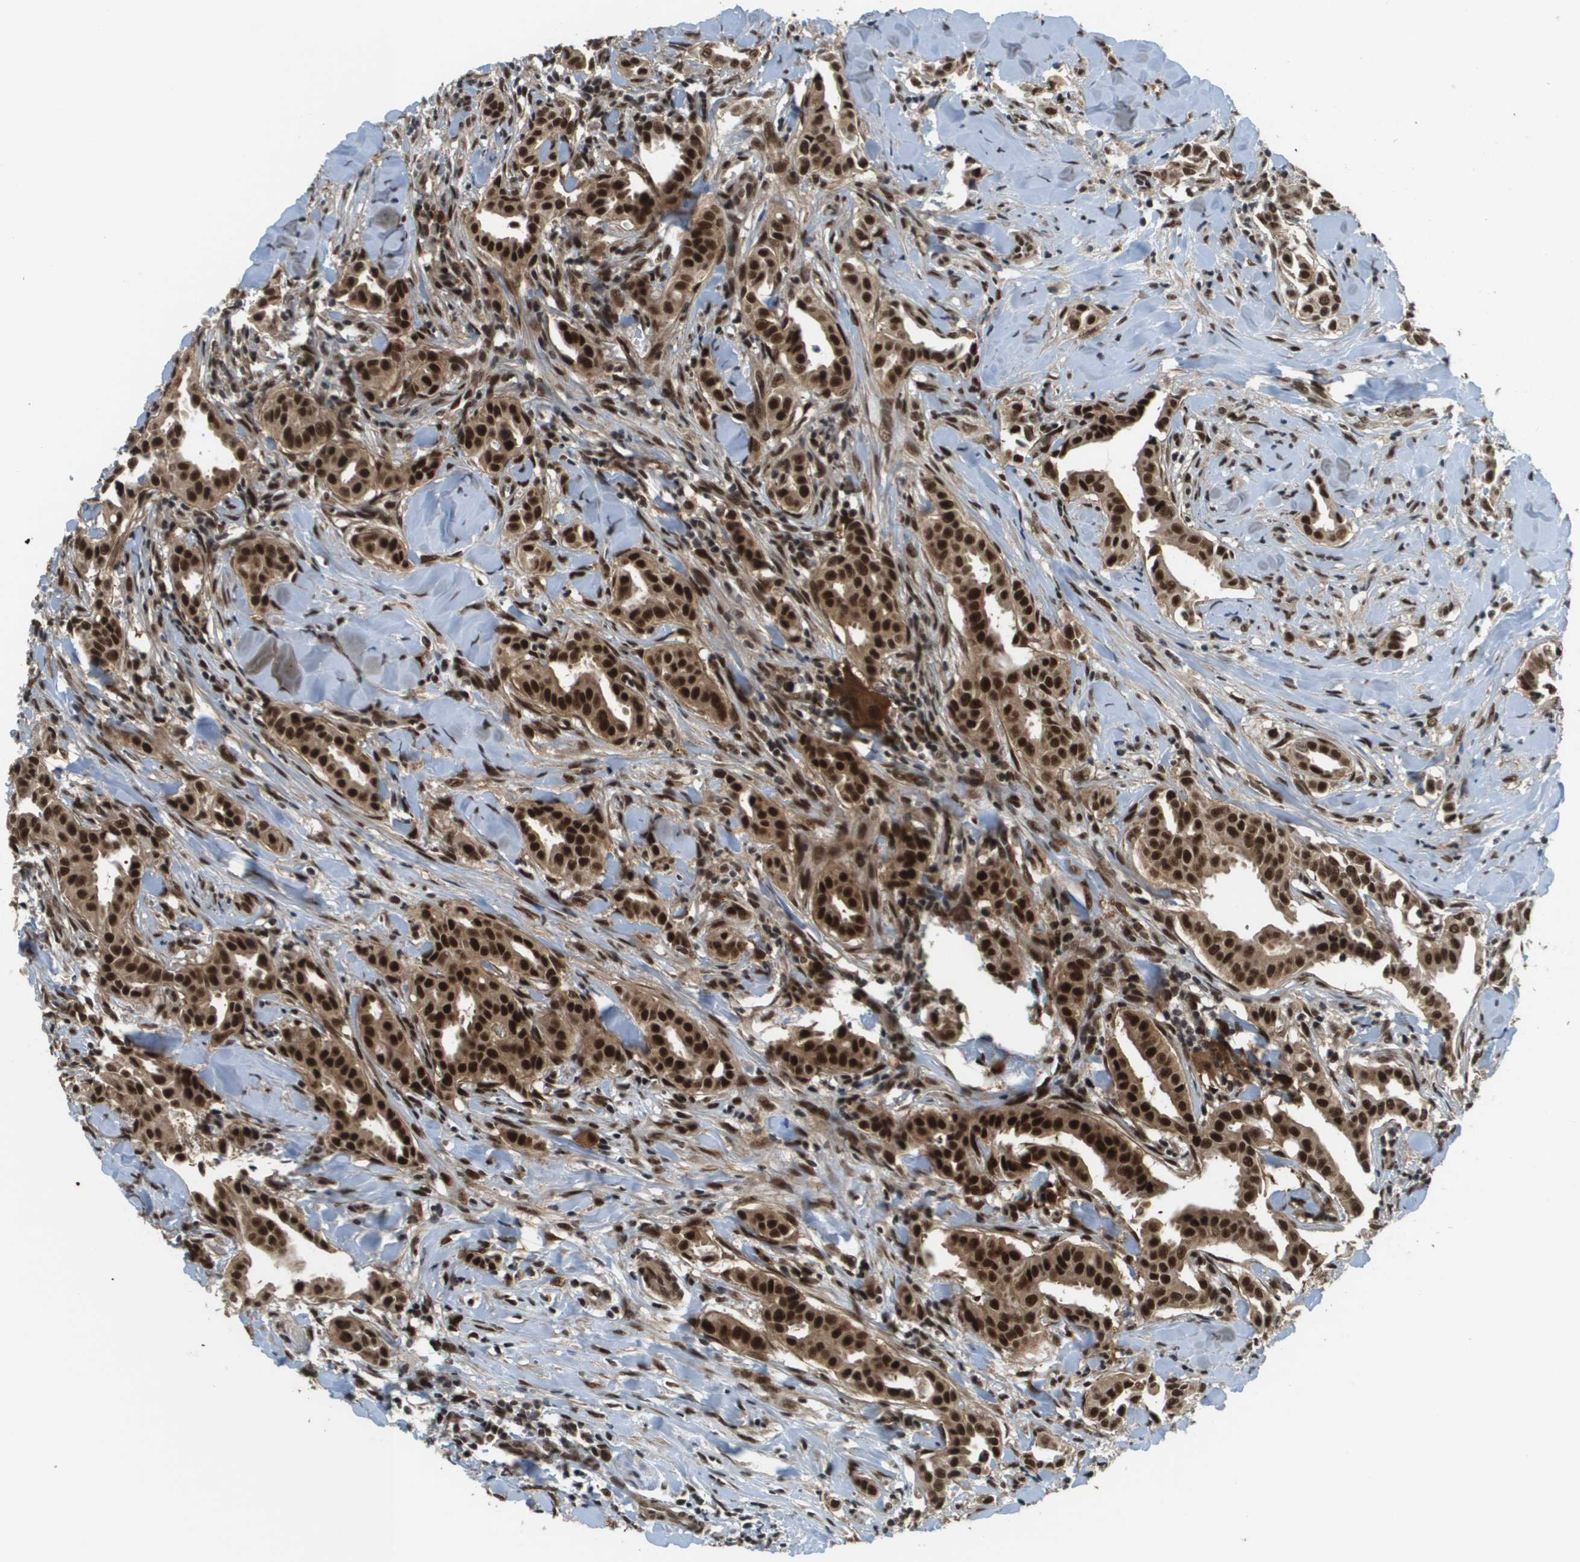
{"staining": {"intensity": "strong", "quantity": ">75%", "location": "nuclear"}, "tissue": "head and neck cancer", "cell_type": "Tumor cells", "image_type": "cancer", "snomed": [{"axis": "morphology", "description": "Adenocarcinoma, NOS"}, {"axis": "topography", "description": "Salivary gland"}, {"axis": "topography", "description": "Head-Neck"}], "caption": "A high-resolution histopathology image shows immunohistochemistry staining of adenocarcinoma (head and neck), which shows strong nuclear staining in approximately >75% of tumor cells. (brown staining indicates protein expression, while blue staining denotes nuclei).", "gene": "PRCC", "patient": {"sex": "female", "age": 59}}